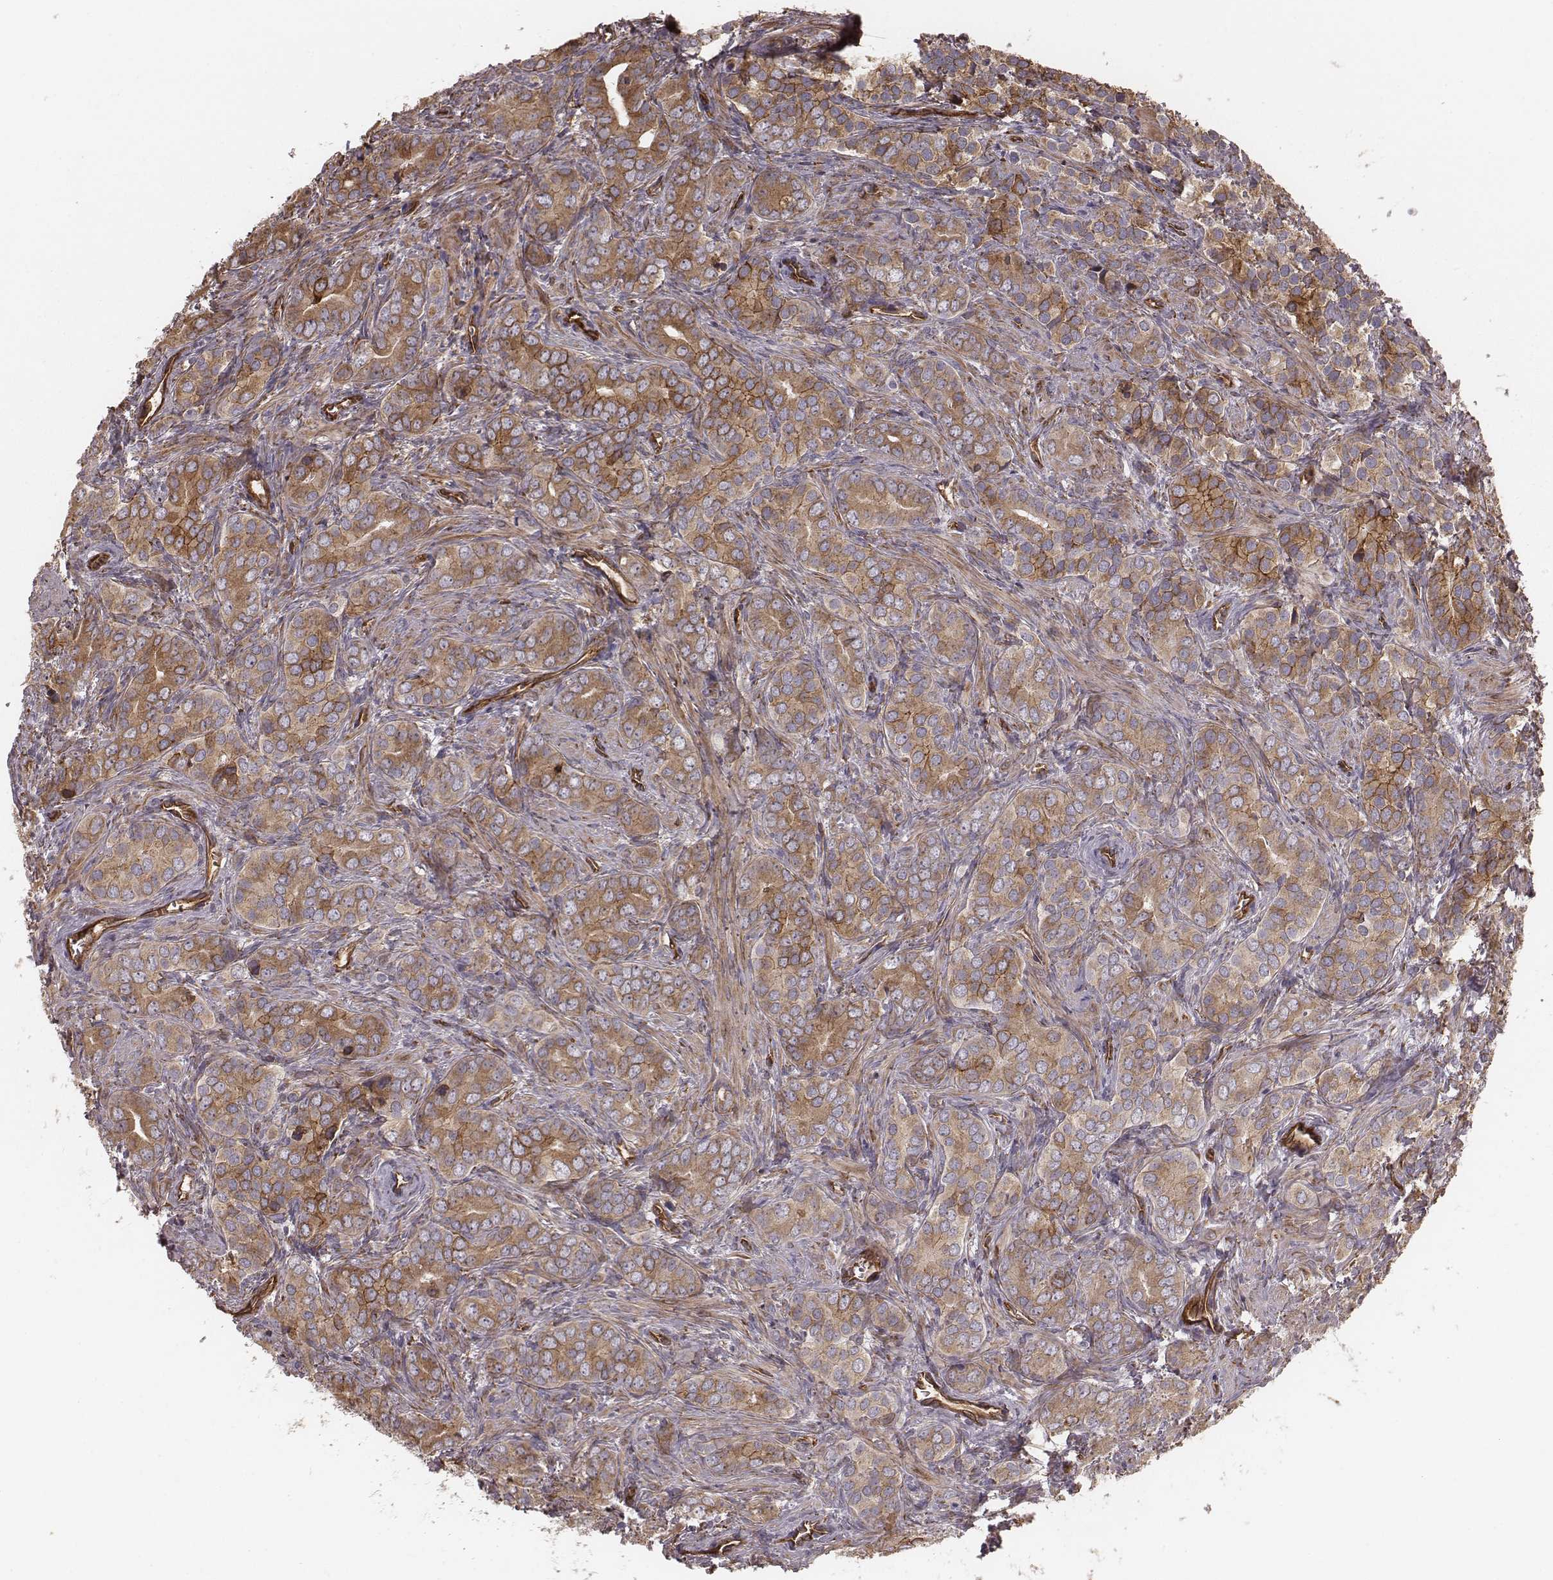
{"staining": {"intensity": "moderate", "quantity": ">75%", "location": "cytoplasmic/membranous"}, "tissue": "prostate cancer", "cell_type": "Tumor cells", "image_type": "cancer", "snomed": [{"axis": "morphology", "description": "Adenocarcinoma, High grade"}, {"axis": "topography", "description": "Prostate"}], "caption": "Prostate cancer stained for a protein (brown) shows moderate cytoplasmic/membranous positive staining in approximately >75% of tumor cells.", "gene": "PALMD", "patient": {"sex": "male", "age": 84}}